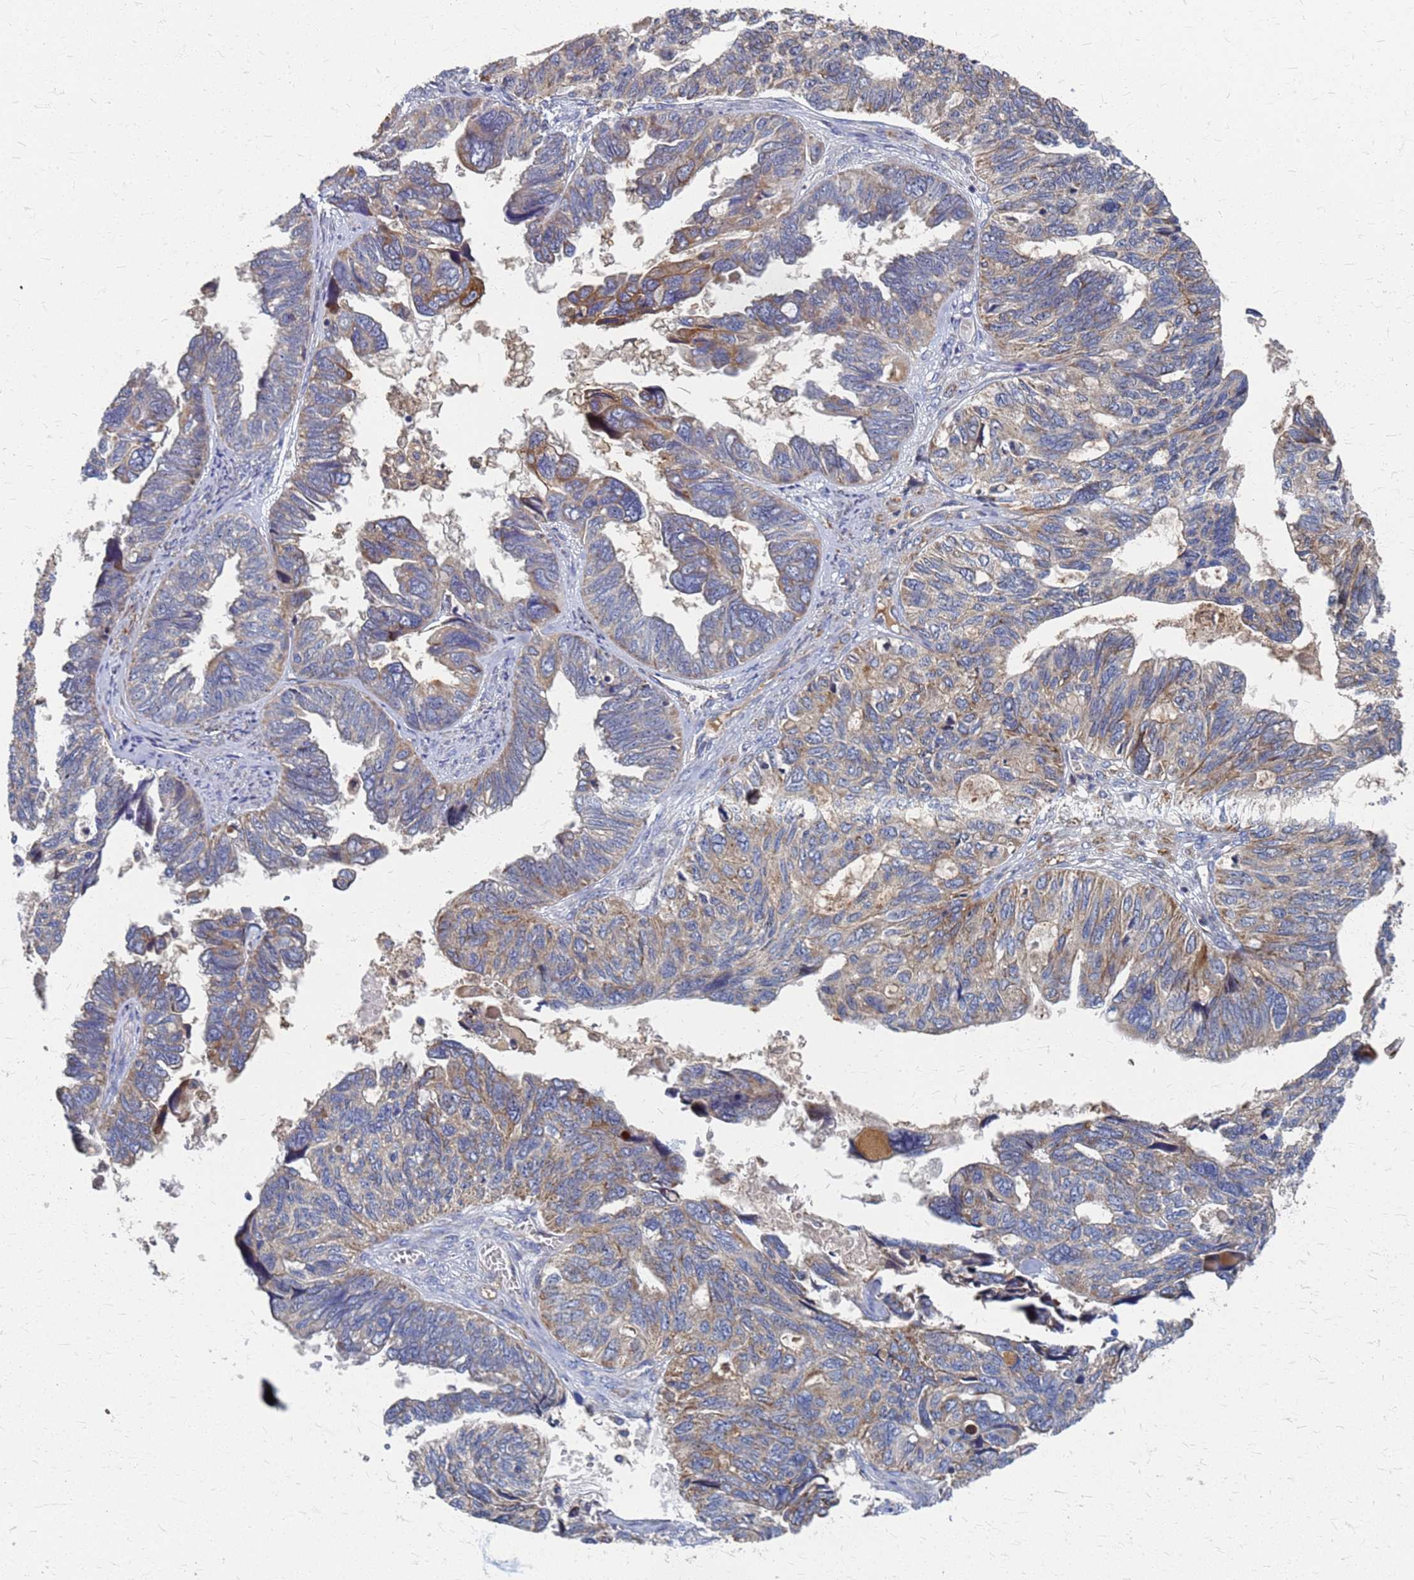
{"staining": {"intensity": "moderate", "quantity": "<25%", "location": "cytoplasmic/membranous"}, "tissue": "ovarian cancer", "cell_type": "Tumor cells", "image_type": "cancer", "snomed": [{"axis": "morphology", "description": "Cystadenocarcinoma, serous, NOS"}, {"axis": "topography", "description": "Ovary"}], "caption": "DAB (3,3'-diaminobenzidine) immunohistochemical staining of ovarian cancer (serous cystadenocarcinoma) shows moderate cytoplasmic/membranous protein staining in approximately <25% of tumor cells. Ihc stains the protein of interest in brown and the nuclei are stained blue.", "gene": "ATPAF1", "patient": {"sex": "female", "age": 79}}